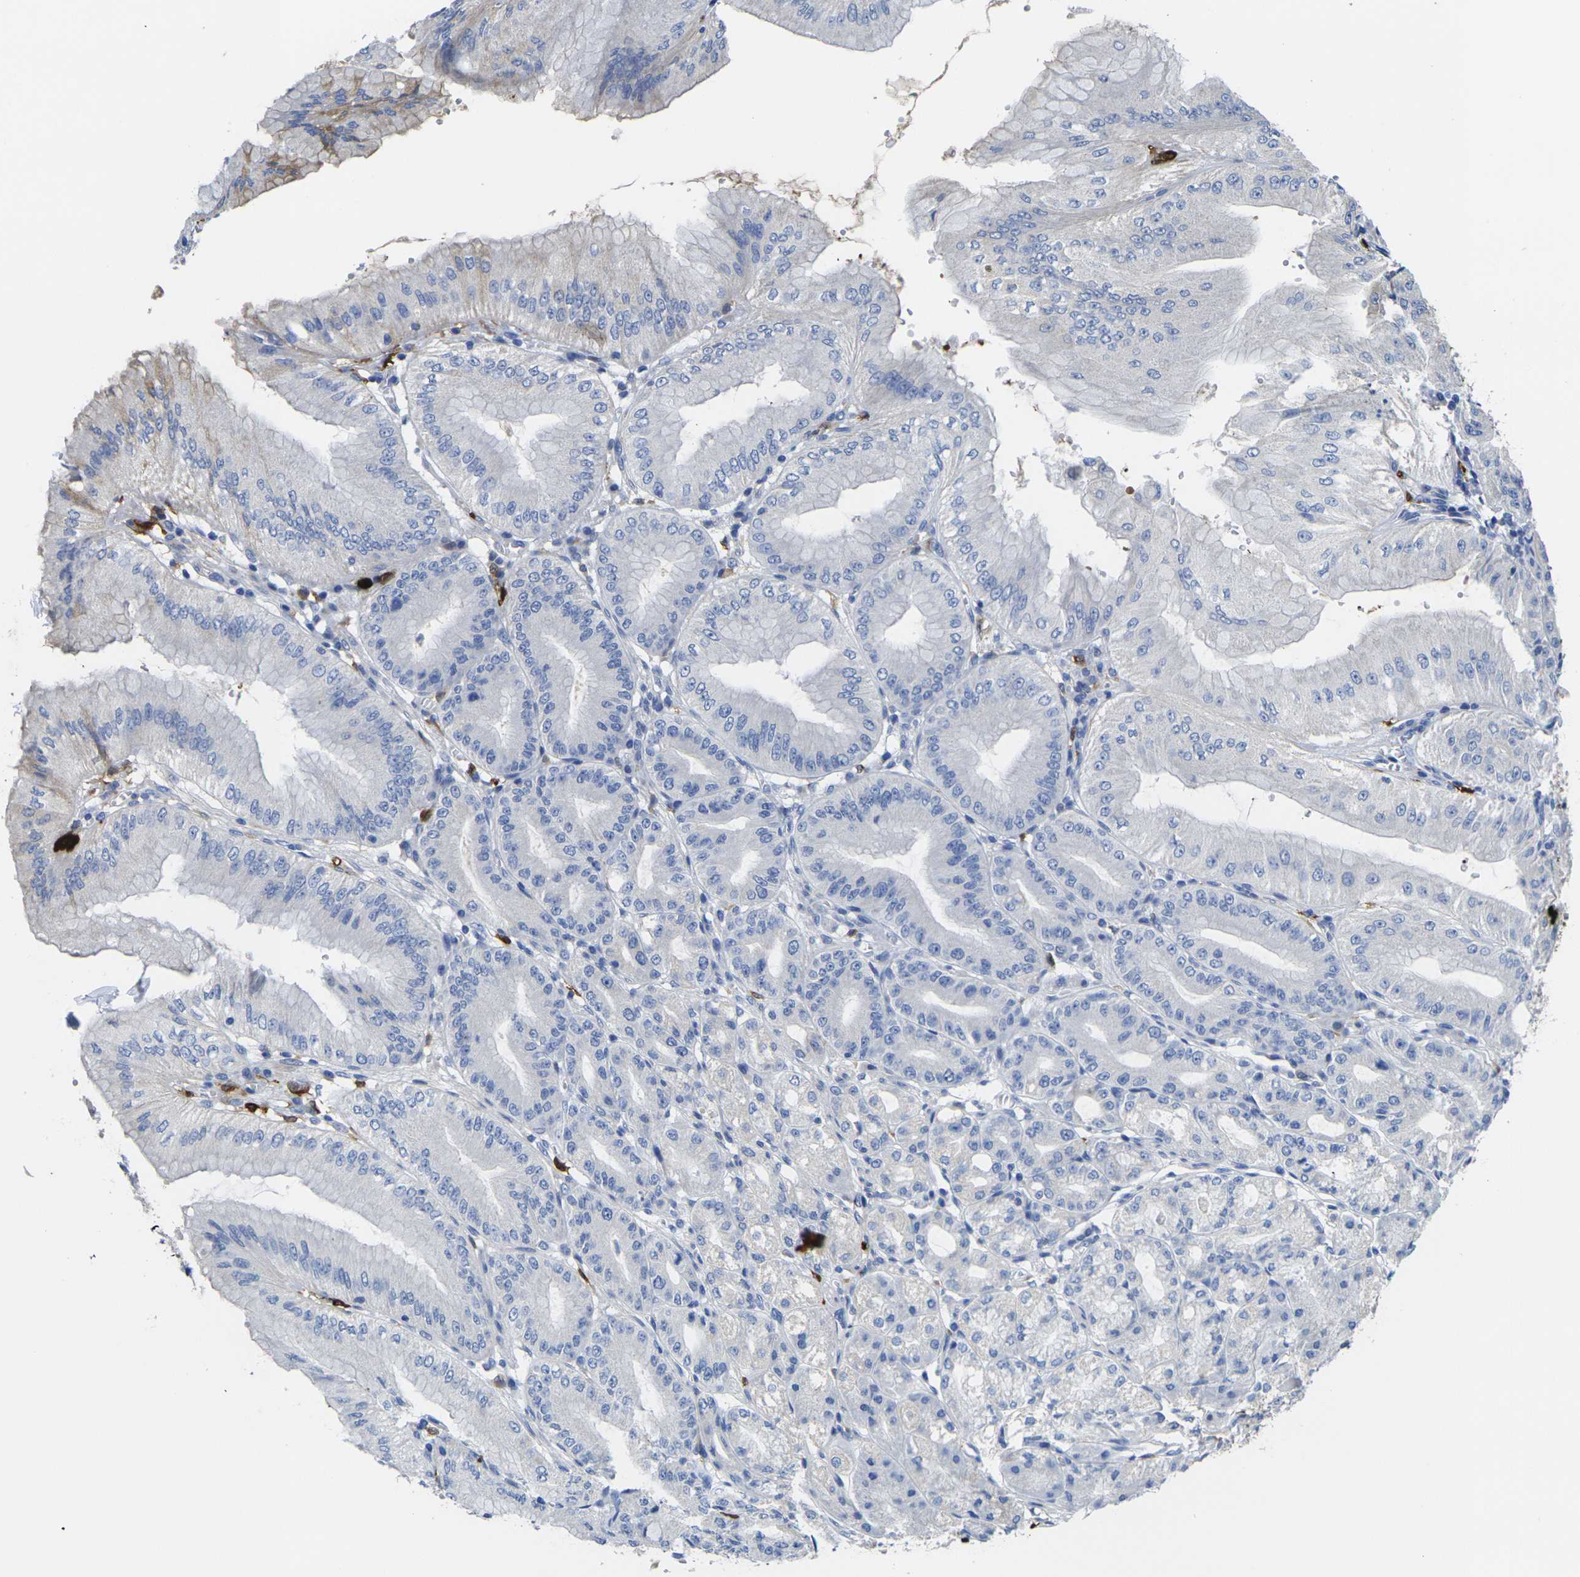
{"staining": {"intensity": "negative", "quantity": "none", "location": "none"}, "tissue": "stomach", "cell_type": "Glandular cells", "image_type": "normal", "snomed": [{"axis": "morphology", "description": "Normal tissue, NOS"}, {"axis": "topography", "description": "Stomach, lower"}], "caption": "A photomicrograph of stomach stained for a protein demonstrates no brown staining in glandular cells.", "gene": "S100A9", "patient": {"sex": "male", "age": 71}}